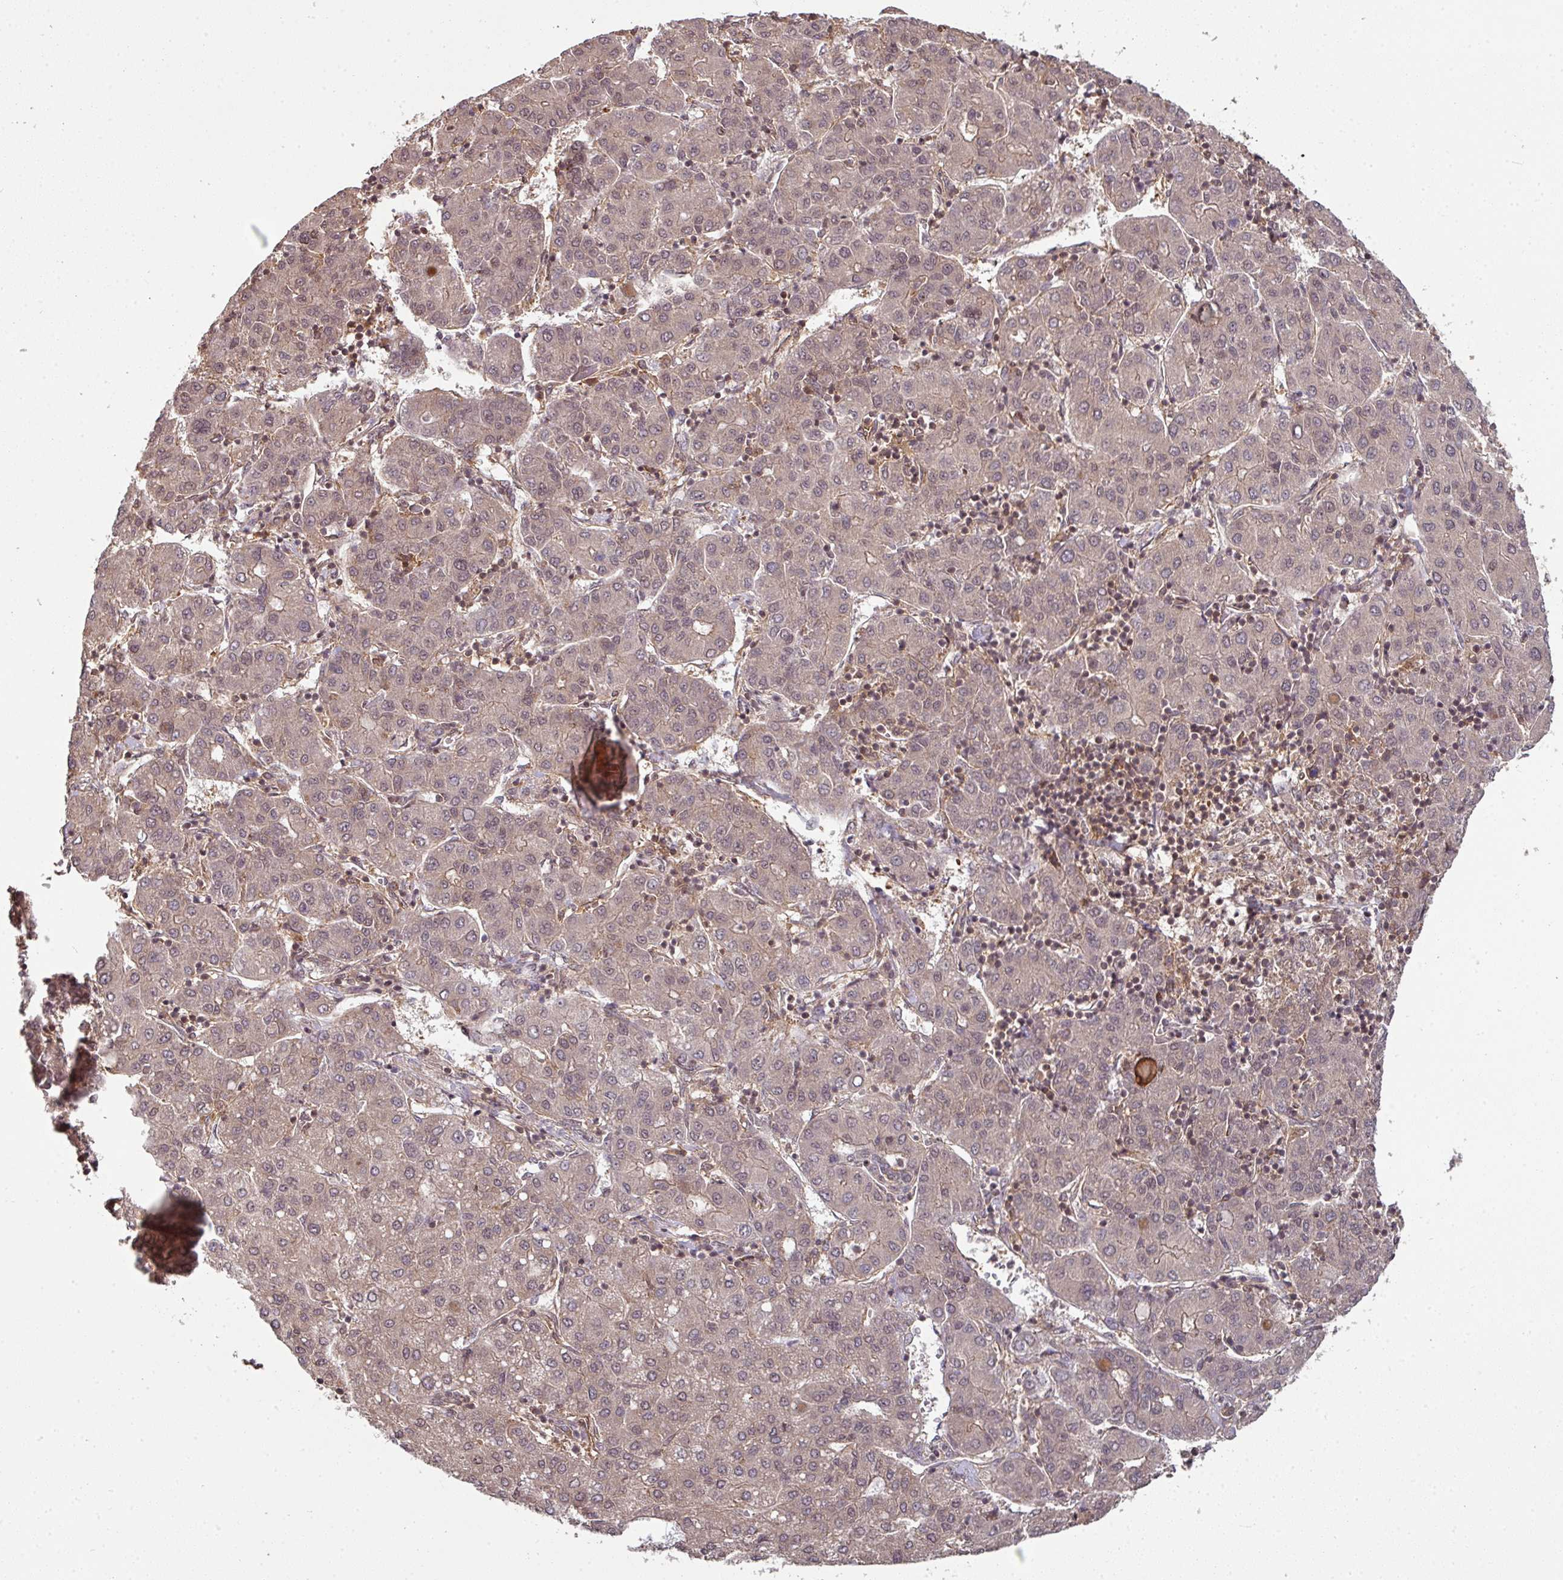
{"staining": {"intensity": "weak", "quantity": ">75%", "location": "cytoplasmic/membranous,nuclear"}, "tissue": "liver cancer", "cell_type": "Tumor cells", "image_type": "cancer", "snomed": [{"axis": "morphology", "description": "Carcinoma, Hepatocellular, NOS"}, {"axis": "topography", "description": "Liver"}], "caption": "A high-resolution photomicrograph shows immunohistochemistry staining of hepatocellular carcinoma (liver), which demonstrates weak cytoplasmic/membranous and nuclear expression in approximately >75% of tumor cells. (IHC, brightfield microscopy, high magnification).", "gene": "ANKRD18A", "patient": {"sex": "male", "age": 65}}